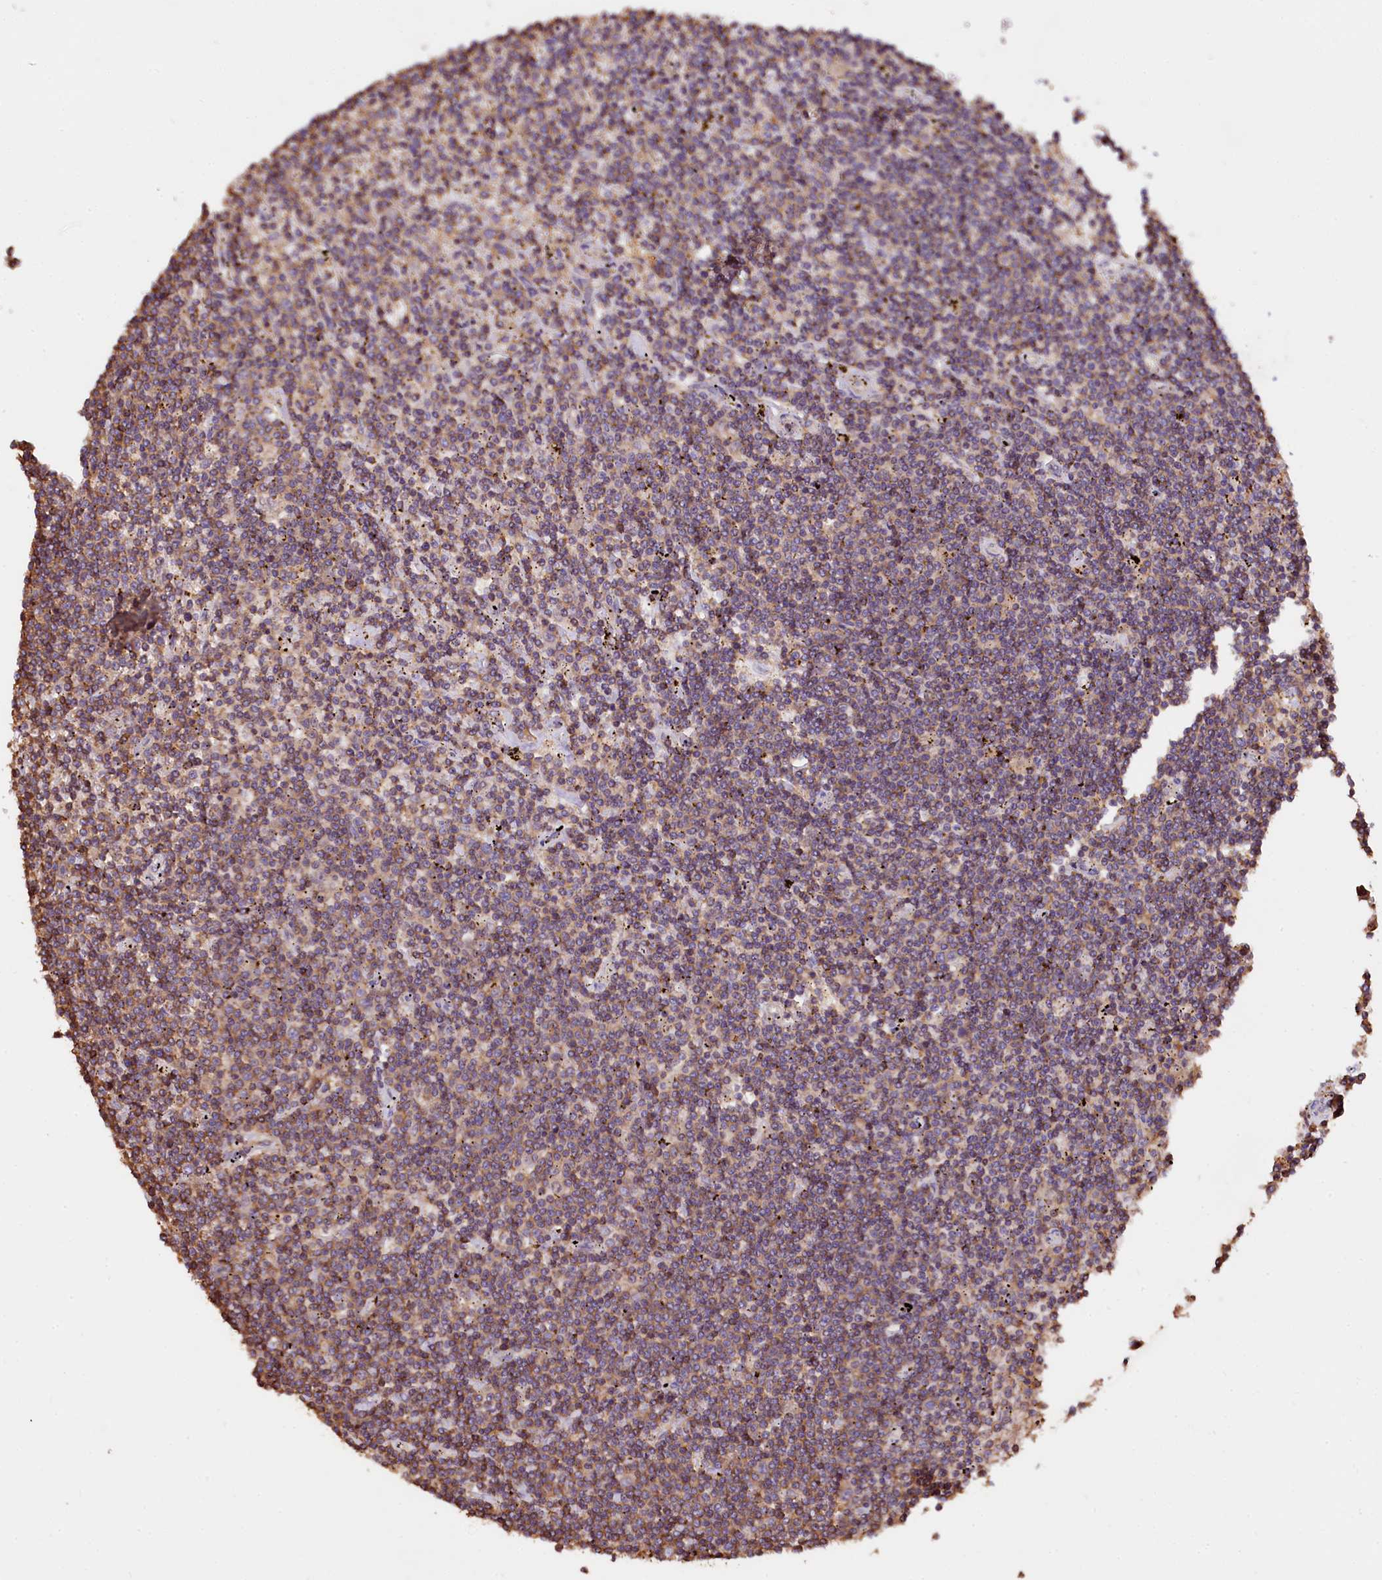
{"staining": {"intensity": "moderate", "quantity": "25%-75%", "location": "cytoplasmic/membranous"}, "tissue": "lymphoma", "cell_type": "Tumor cells", "image_type": "cancer", "snomed": [{"axis": "morphology", "description": "Malignant lymphoma, non-Hodgkin's type, Low grade"}, {"axis": "topography", "description": "Spleen"}], "caption": "Immunohistochemistry micrograph of neoplastic tissue: human malignant lymphoma, non-Hodgkin's type (low-grade) stained using IHC demonstrates medium levels of moderate protein expression localized specifically in the cytoplasmic/membranous of tumor cells, appearing as a cytoplasmic/membranous brown color.", "gene": "RARS2", "patient": {"sex": "male", "age": 76}}